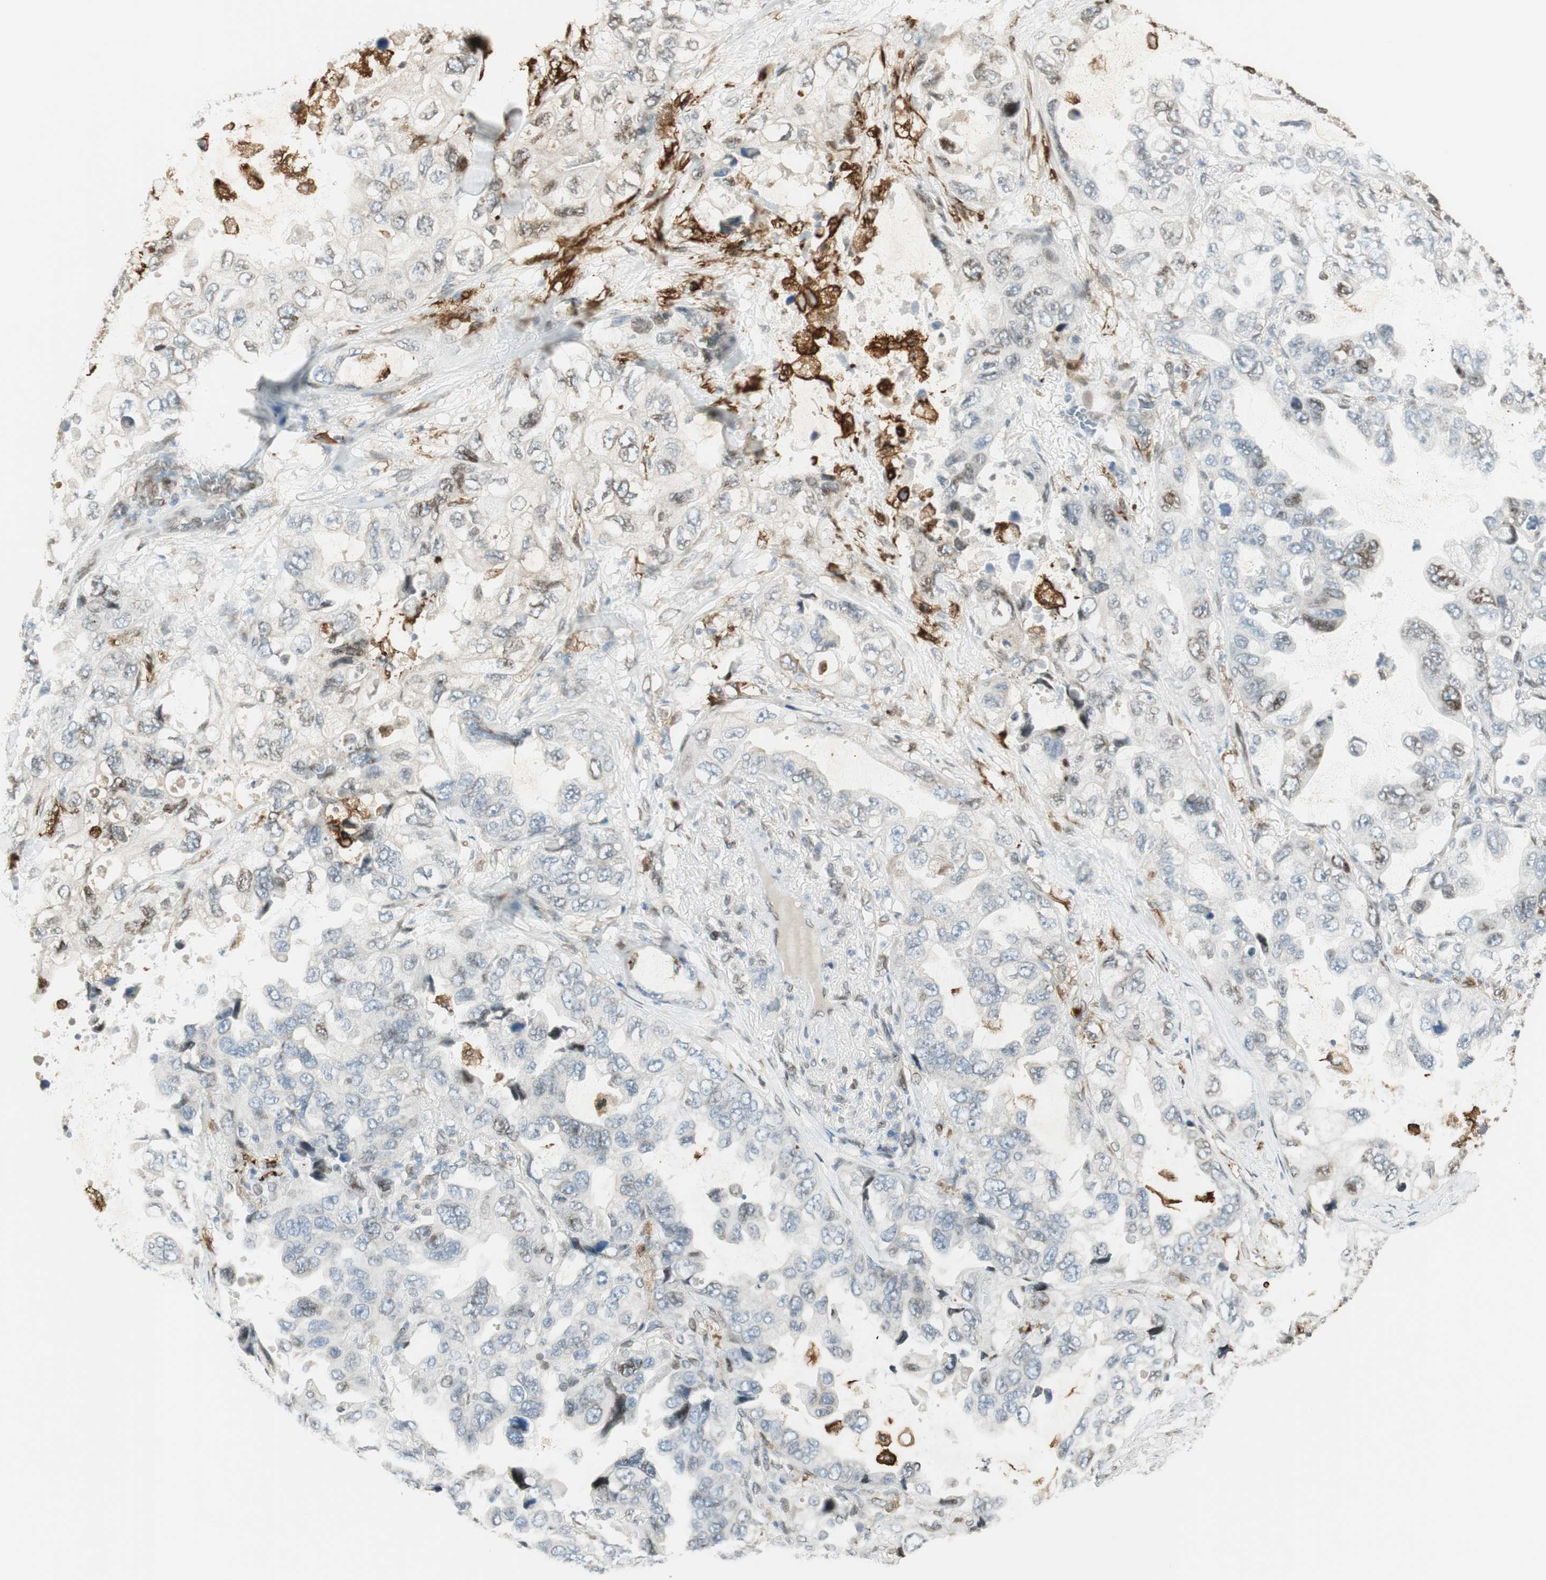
{"staining": {"intensity": "weak", "quantity": "<25%", "location": "nuclear"}, "tissue": "lung cancer", "cell_type": "Tumor cells", "image_type": "cancer", "snomed": [{"axis": "morphology", "description": "Squamous cell carcinoma, NOS"}, {"axis": "topography", "description": "Lung"}], "caption": "The histopathology image demonstrates no significant expression in tumor cells of lung cancer (squamous cell carcinoma). (Brightfield microscopy of DAB immunohistochemistry (IHC) at high magnification).", "gene": "TMEM260", "patient": {"sex": "female", "age": 73}}